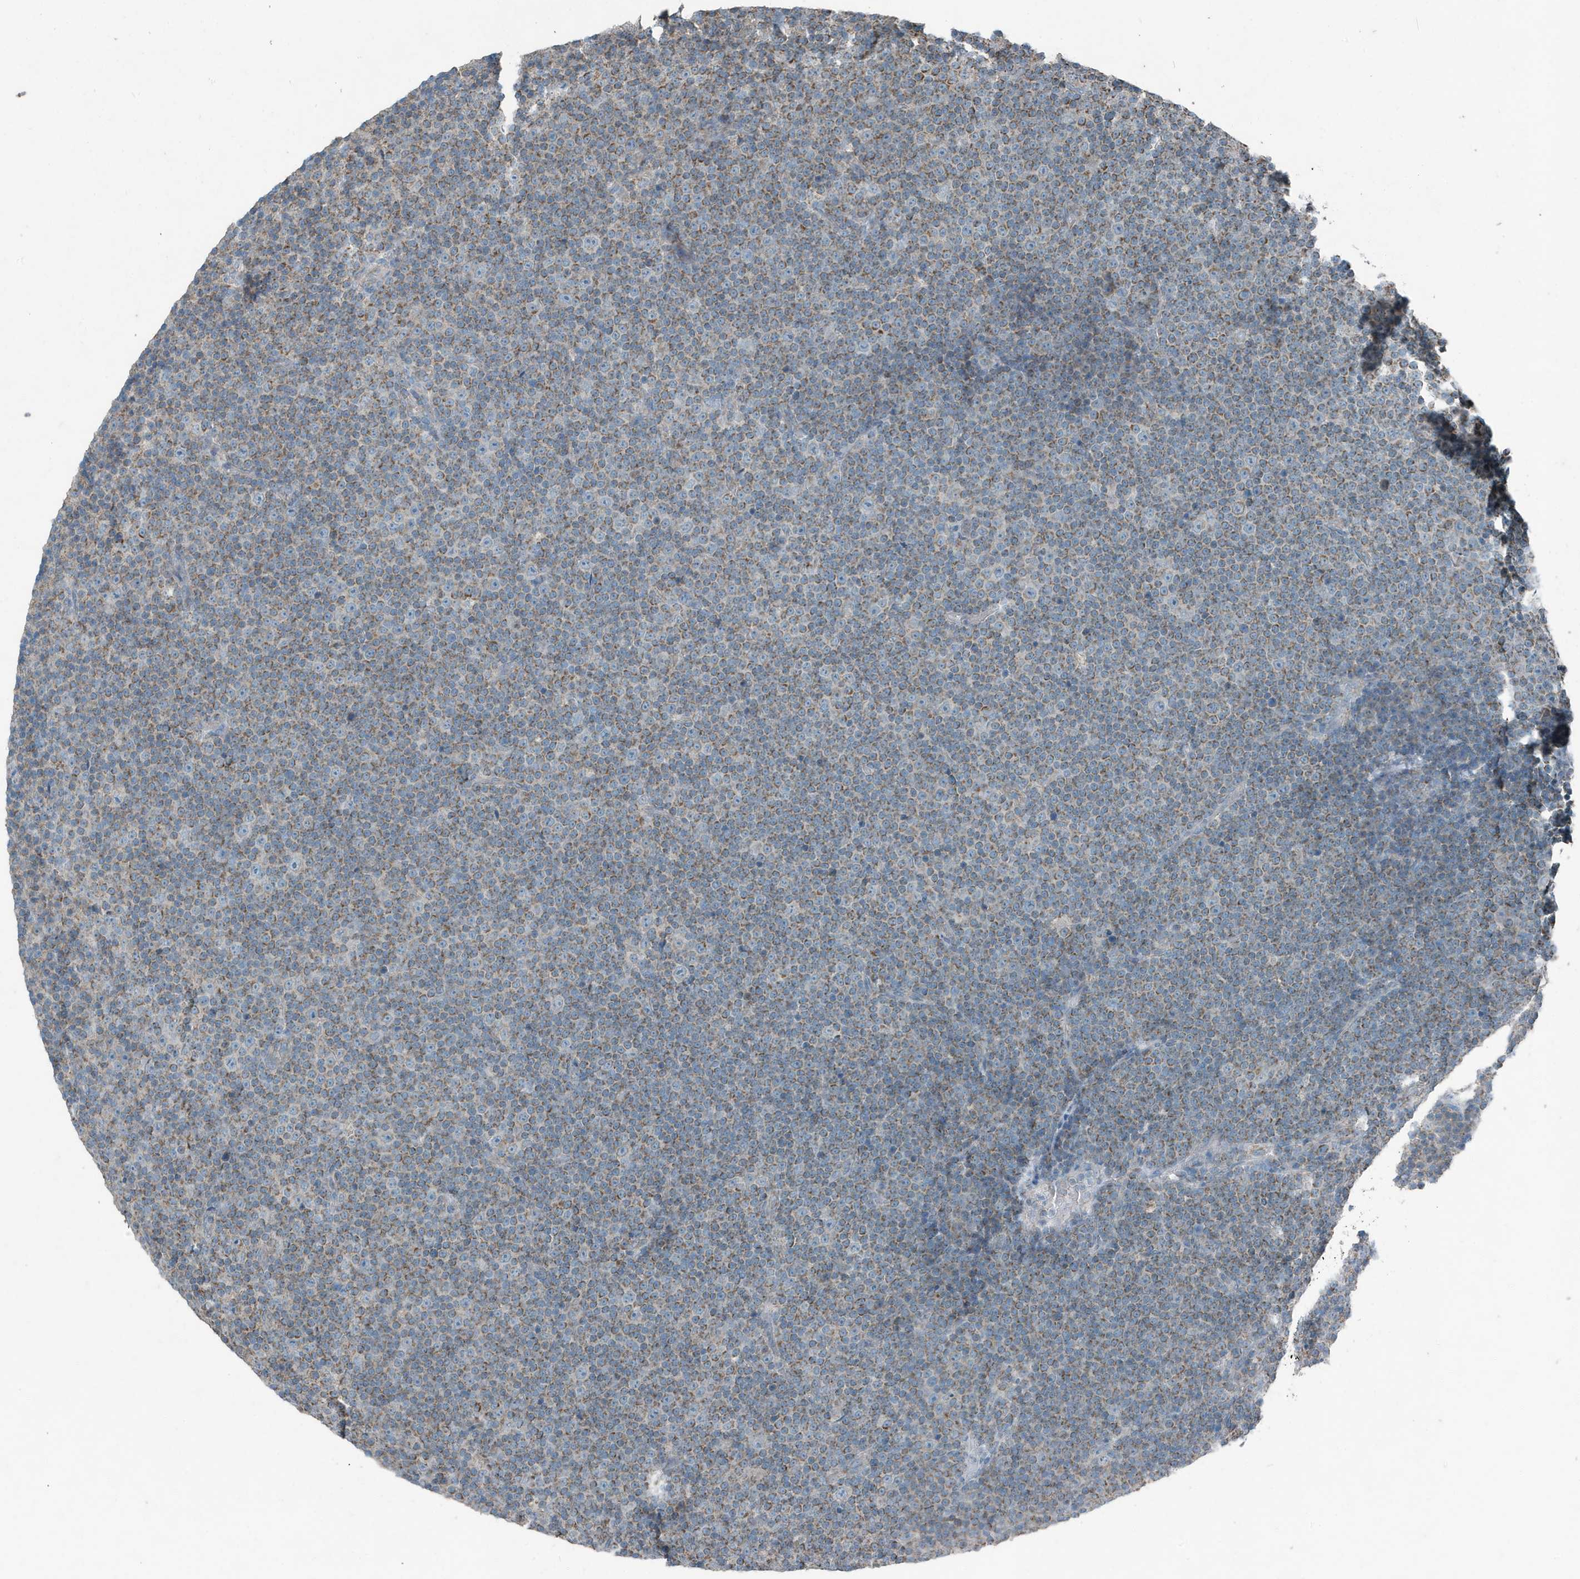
{"staining": {"intensity": "moderate", "quantity": "25%-75%", "location": "cytoplasmic/membranous"}, "tissue": "lymphoma", "cell_type": "Tumor cells", "image_type": "cancer", "snomed": [{"axis": "morphology", "description": "Malignant lymphoma, non-Hodgkin's type, Low grade"}, {"axis": "topography", "description": "Lymph node"}], "caption": "The immunohistochemical stain labels moderate cytoplasmic/membranous expression in tumor cells of malignant lymphoma, non-Hodgkin's type (low-grade) tissue. (DAB IHC with brightfield microscopy, high magnification).", "gene": "MT-CYB", "patient": {"sex": "female", "age": 67}}